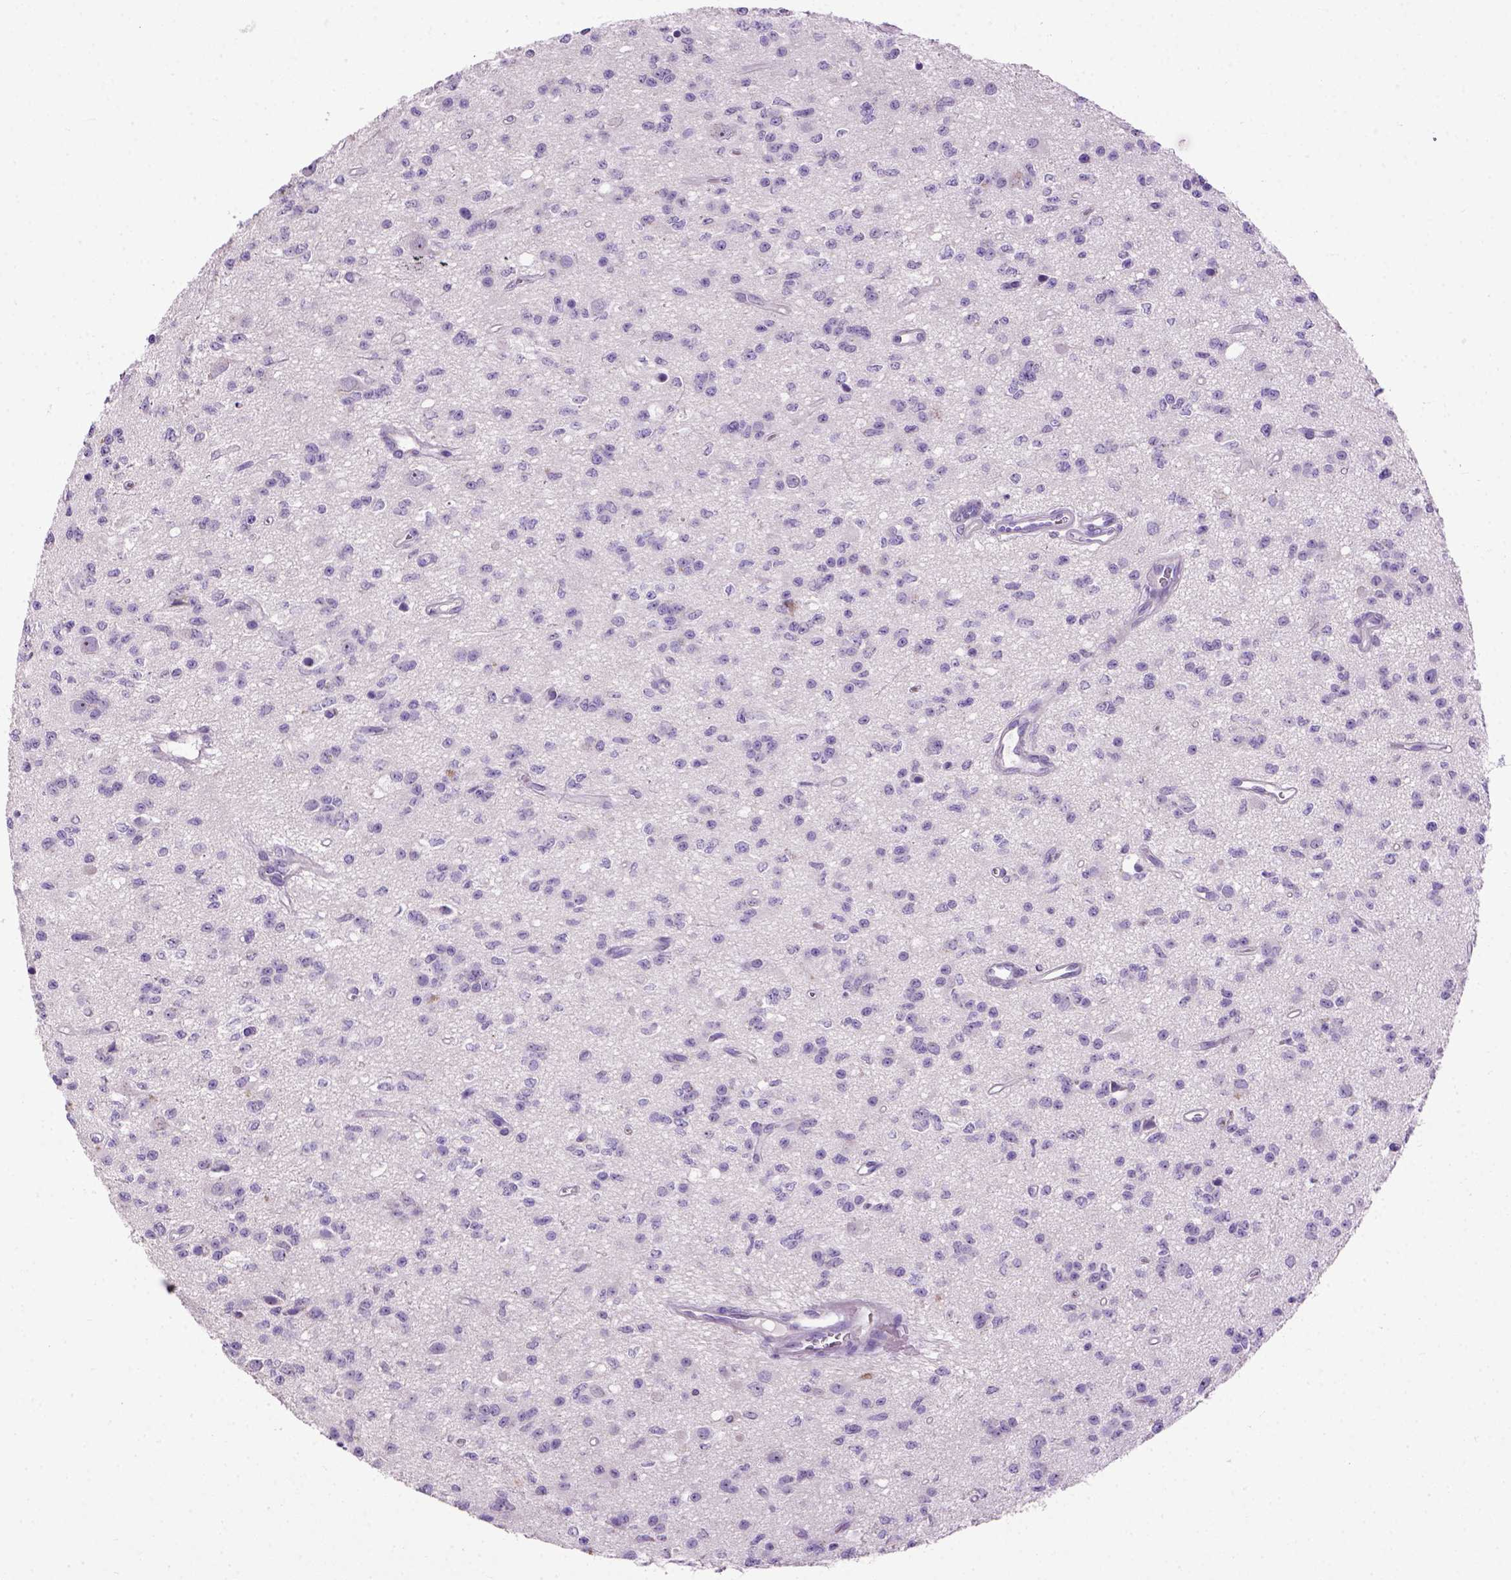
{"staining": {"intensity": "negative", "quantity": "none", "location": "none"}, "tissue": "glioma", "cell_type": "Tumor cells", "image_type": "cancer", "snomed": [{"axis": "morphology", "description": "Glioma, malignant, Low grade"}, {"axis": "topography", "description": "Brain"}], "caption": "High magnification brightfield microscopy of malignant glioma (low-grade) stained with DAB (3,3'-diaminobenzidine) (brown) and counterstained with hematoxylin (blue): tumor cells show no significant staining.", "gene": "UTP4", "patient": {"sex": "female", "age": 45}}